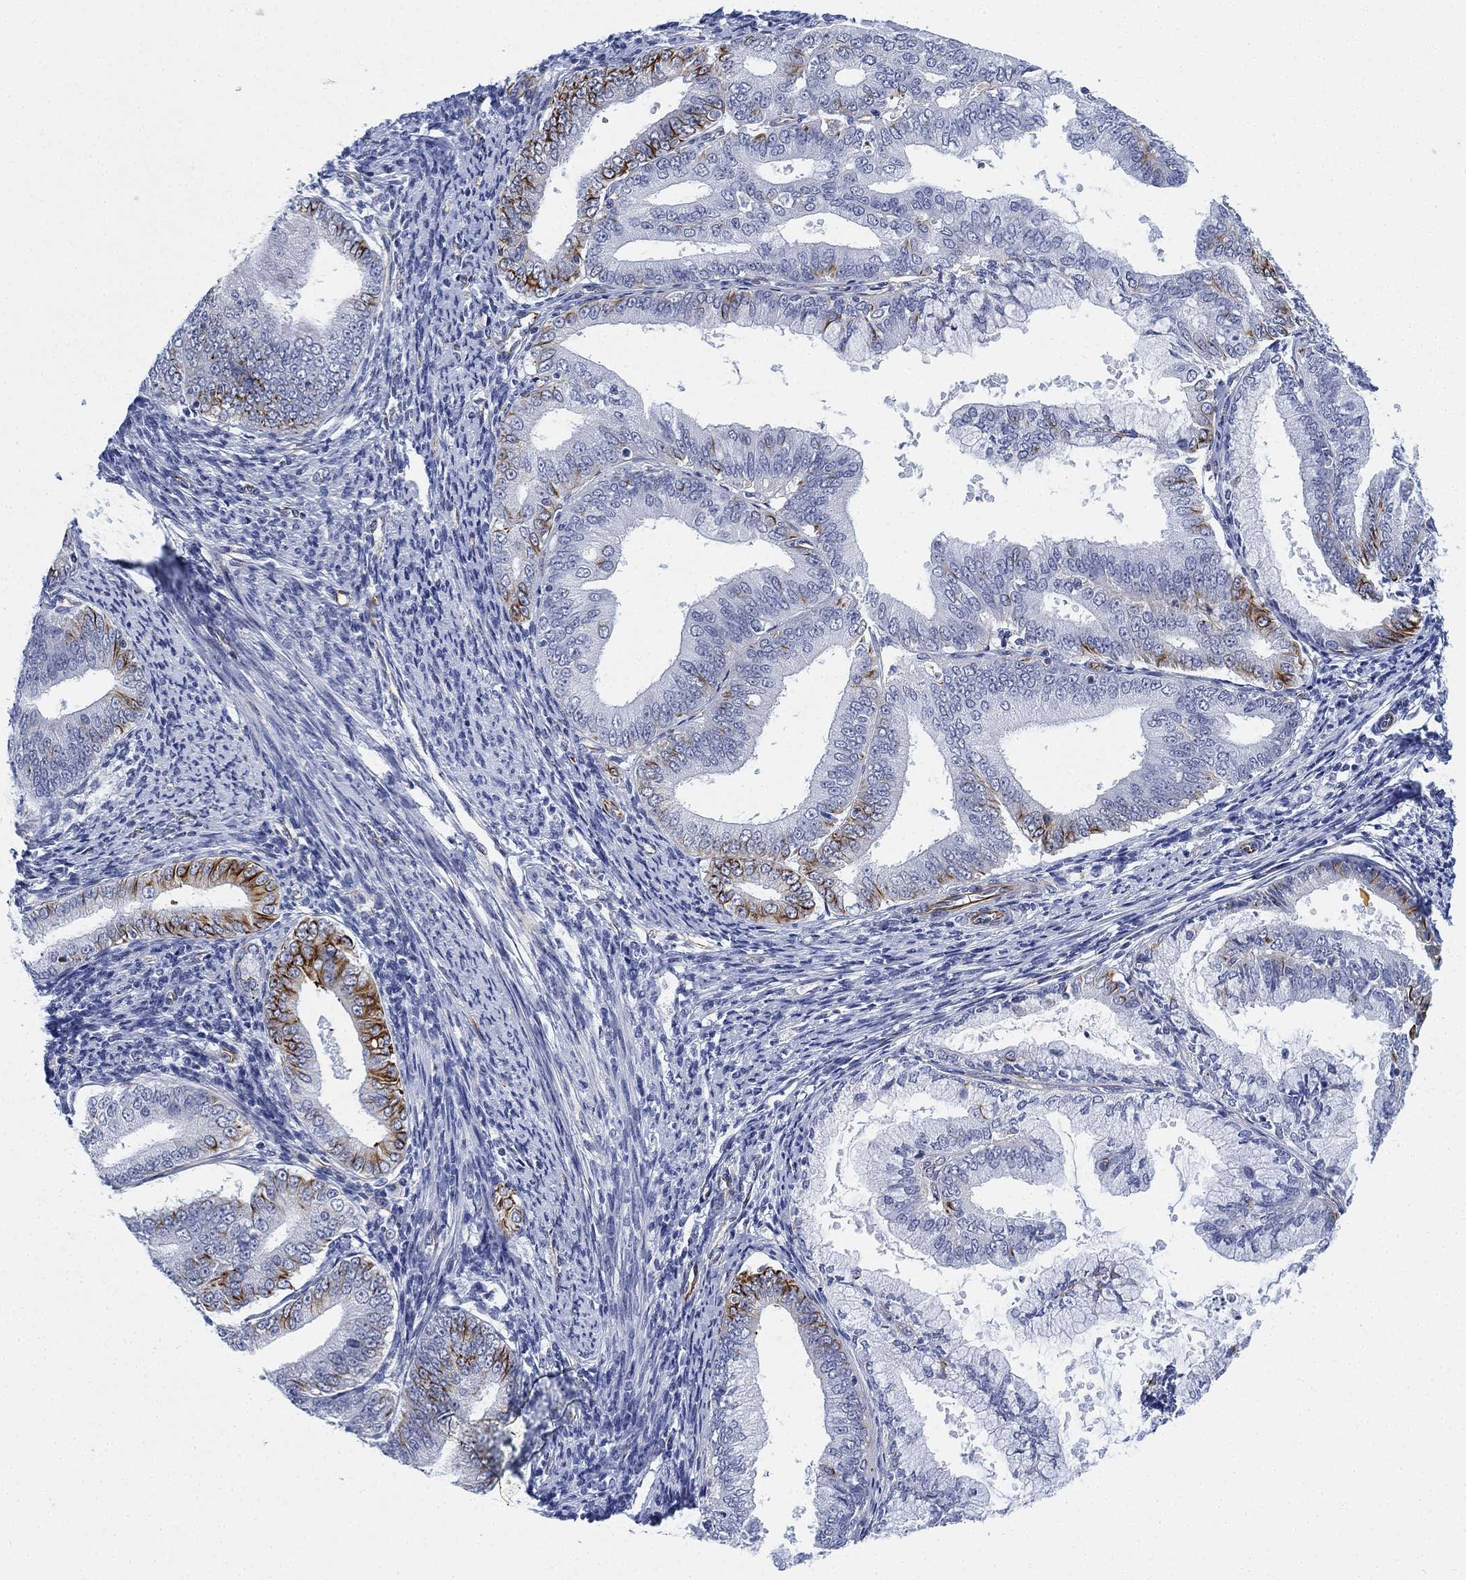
{"staining": {"intensity": "strong", "quantity": "25%-75%", "location": "cytoplasmic/membranous"}, "tissue": "endometrial cancer", "cell_type": "Tumor cells", "image_type": "cancer", "snomed": [{"axis": "morphology", "description": "Adenocarcinoma, NOS"}, {"axis": "topography", "description": "Endometrium"}], "caption": "Adenocarcinoma (endometrial) stained for a protein (brown) demonstrates strong cytoplasmic/membranous positive staining in approximately 25%-75% of tumor cells.", "gene": "PSKH2", "patient": {"sex": "female", "age": 63}}